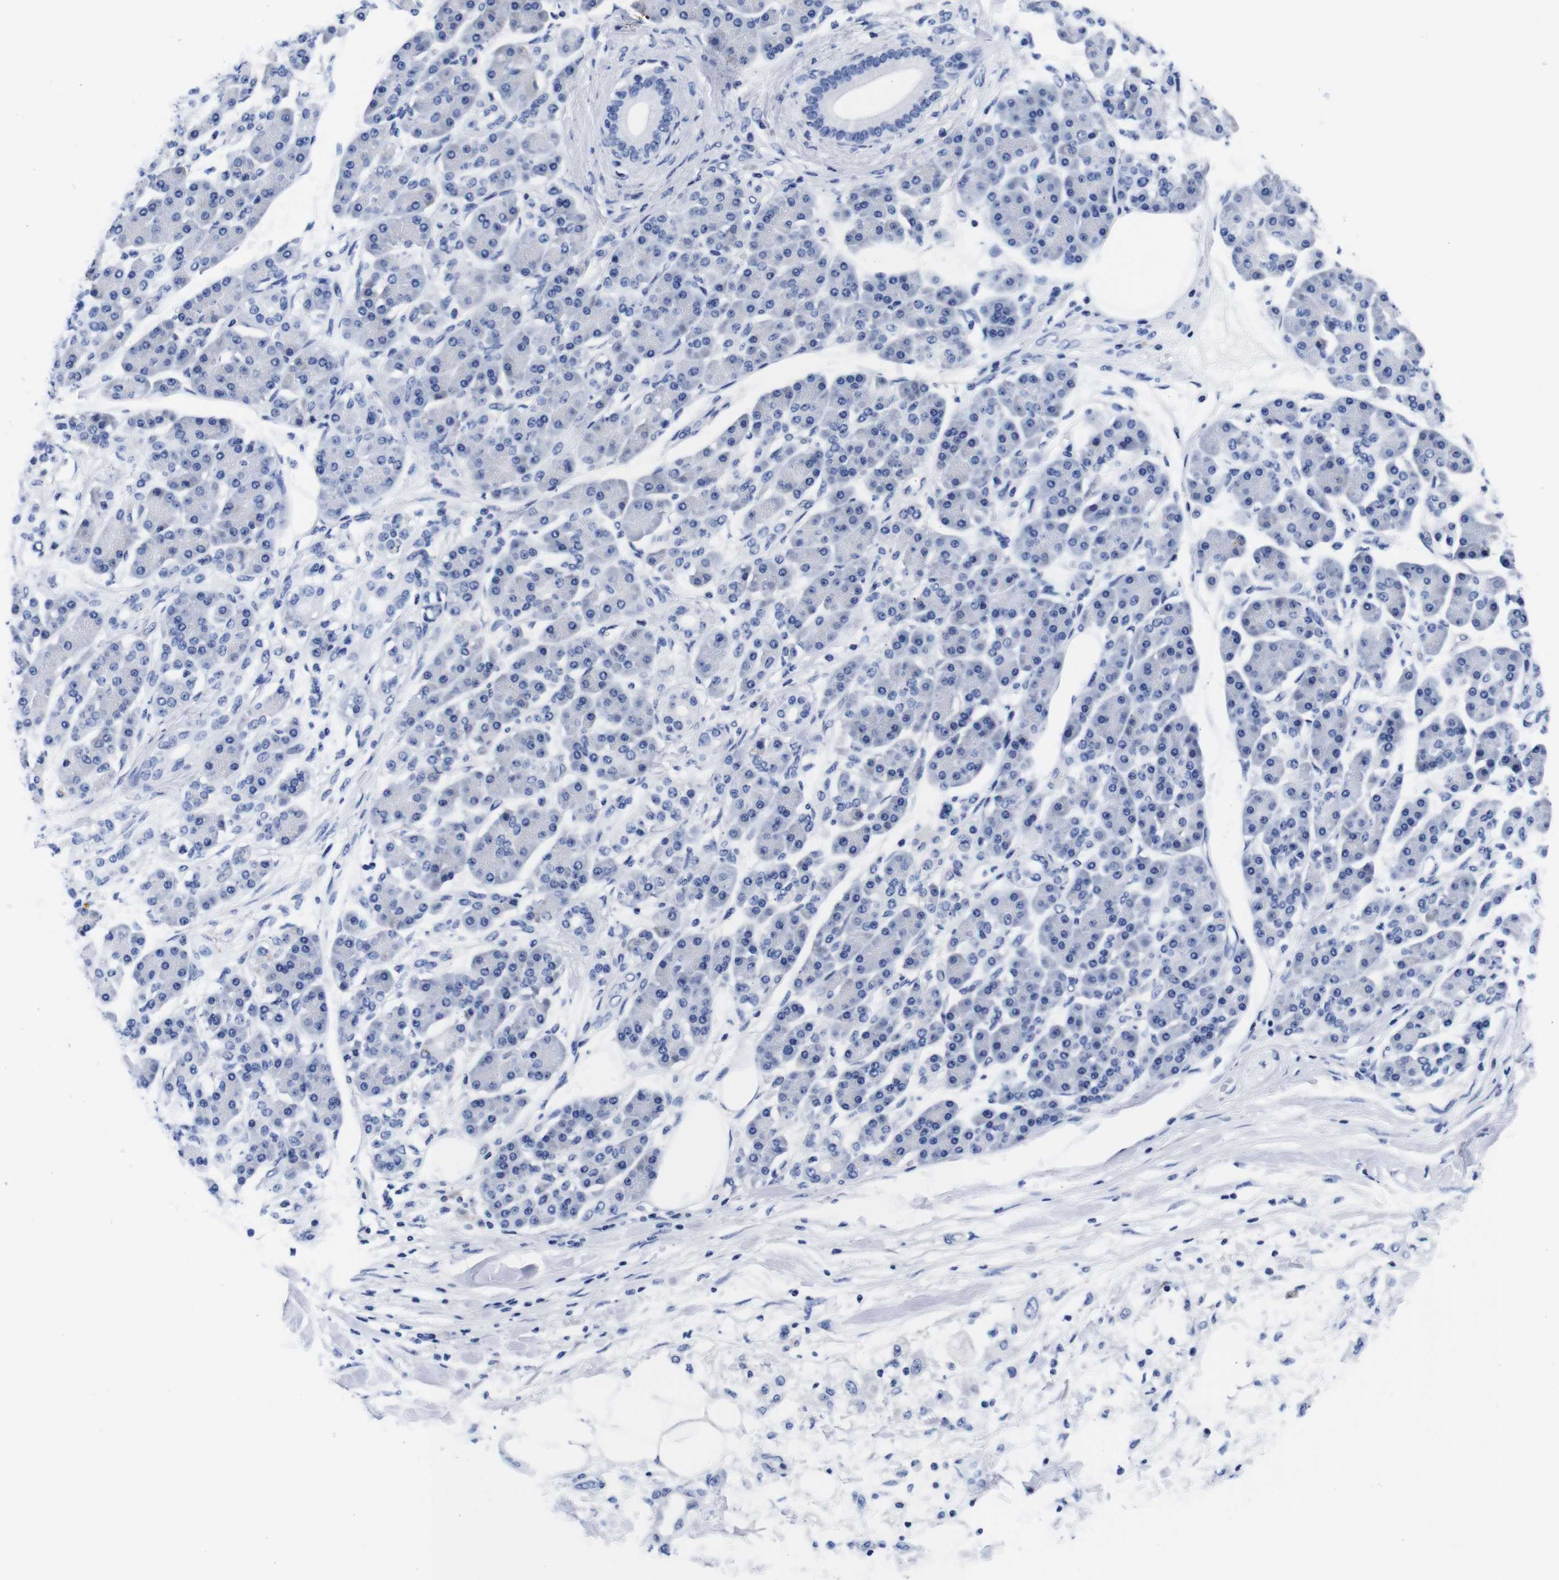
{"staining": {"intensity": "negative", "quantity": "none", "location": "none"}, "tissue": "pancreatic cancer", "cell_type": "Tumor cells", "image_type": "cancer", "snomed": [{"axis": "morphology", "description": "Adenocarcinoma, NOS"}, {"axis": "morphology", "description": "Adenocarcinoma, metastatic, NOS"}, {"axis": "topography", "description": "Lymph node"}, {"axis": "topography", "description": "Pancreas"}, {"axis": "topography", "description": "Duodenum"}], "caption": "Pancreatic adenocarcinoma was stained to show a protein in brown. There is no significant expression in tumor cells. Nuclei are stained in blue.", "gene": "CLEC4G", "patient": {"sex": "female", "age": 64}}